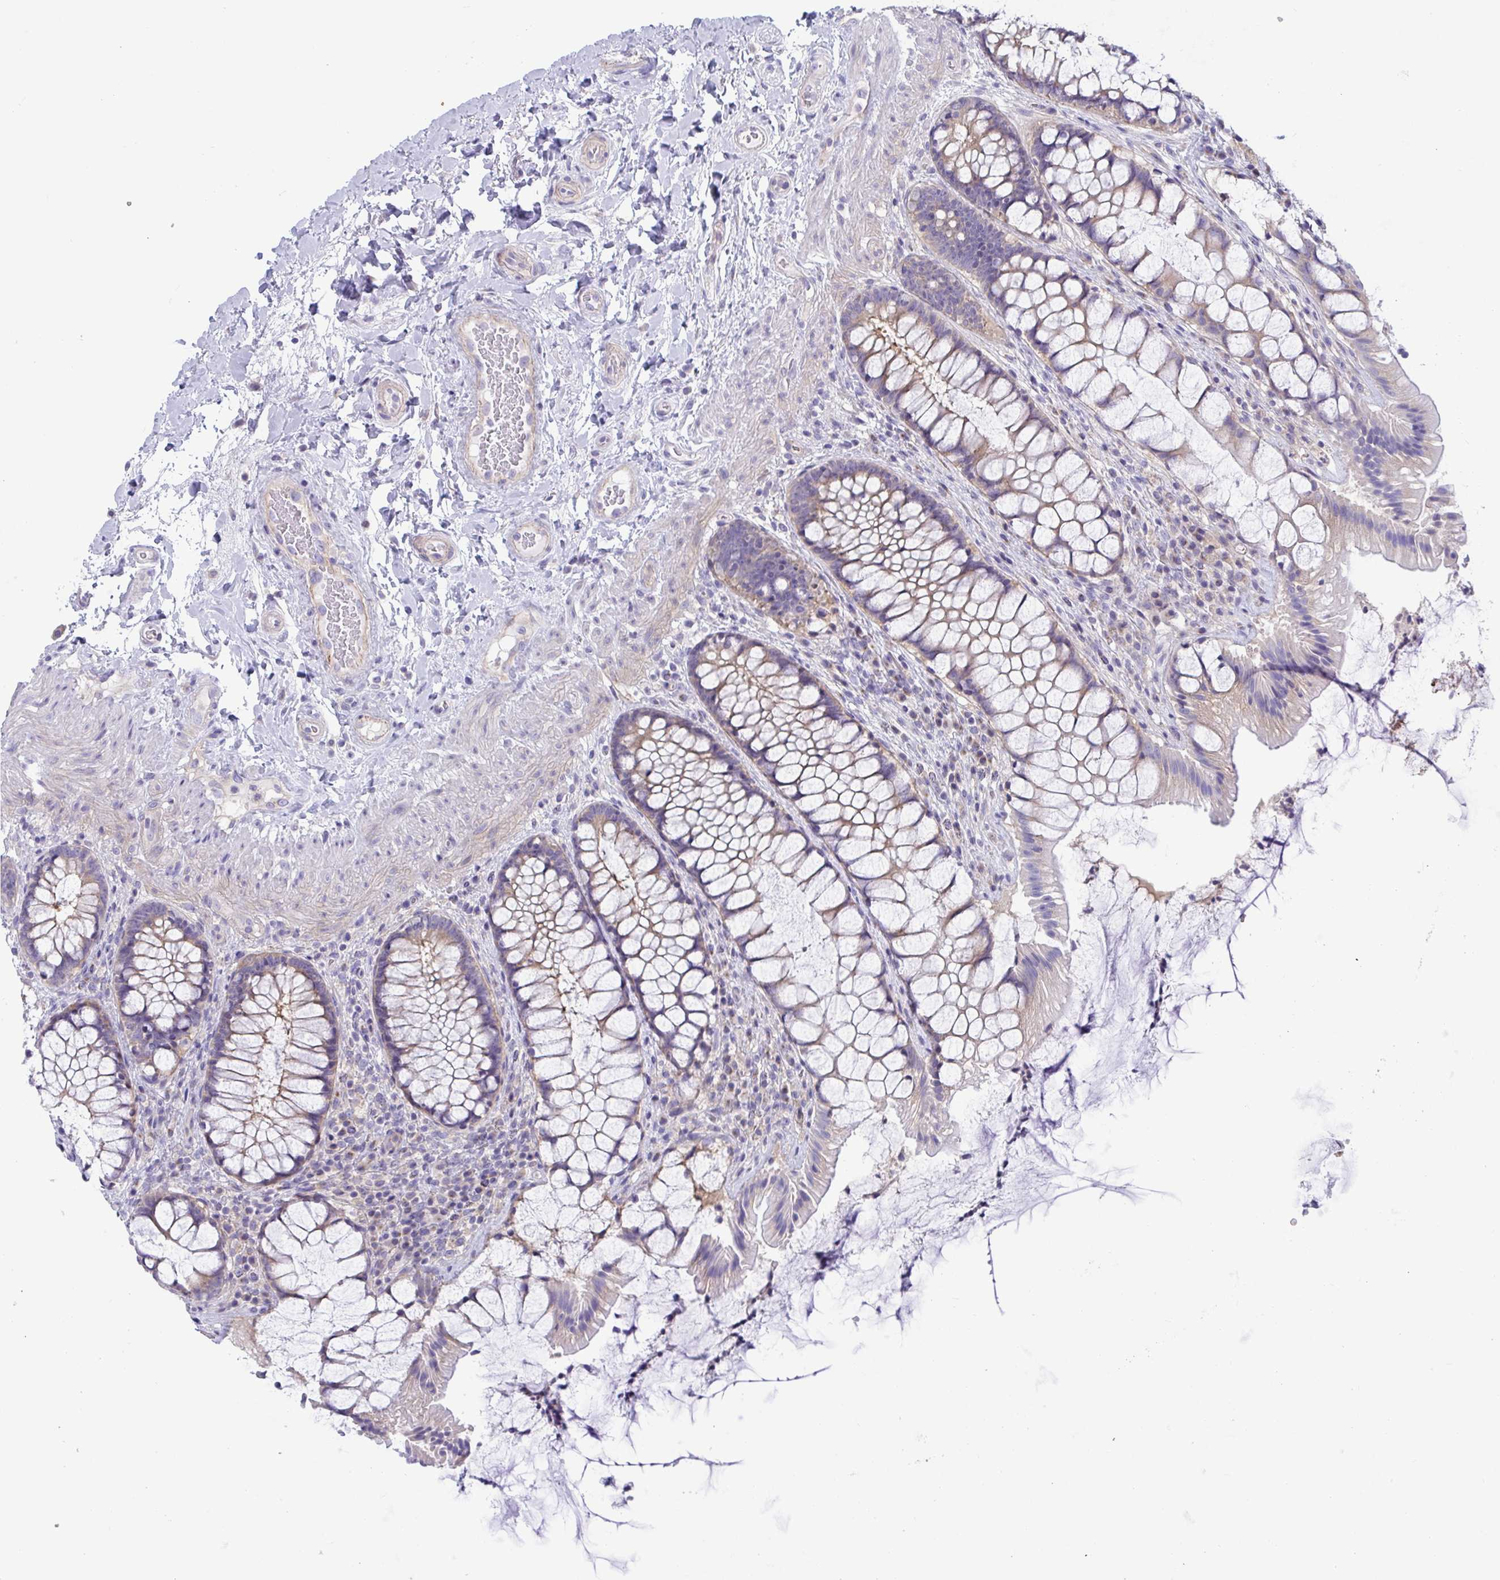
{"staining": {"intensity": "moderate", "quantity": "25%-75%", "location": "cytoplasmic/membranous"}, "tissue": "rectum", "cell_type": "Glandular cells", "image_type": "normal", "snomed": [{"axis": "morphology", "description": "Normal tissue, NOS"}, {"axis": "topography", "description": "Rectum"}], "caption": "A high-resolution histopathology image shows IHC staining of benign rectum, which displays moderate cytoplasmic/membranous positivity in approximately 25%-75% of glandular cells.", "gene": "OXLD1", "patient": {"sex": "female", "age": 58}}